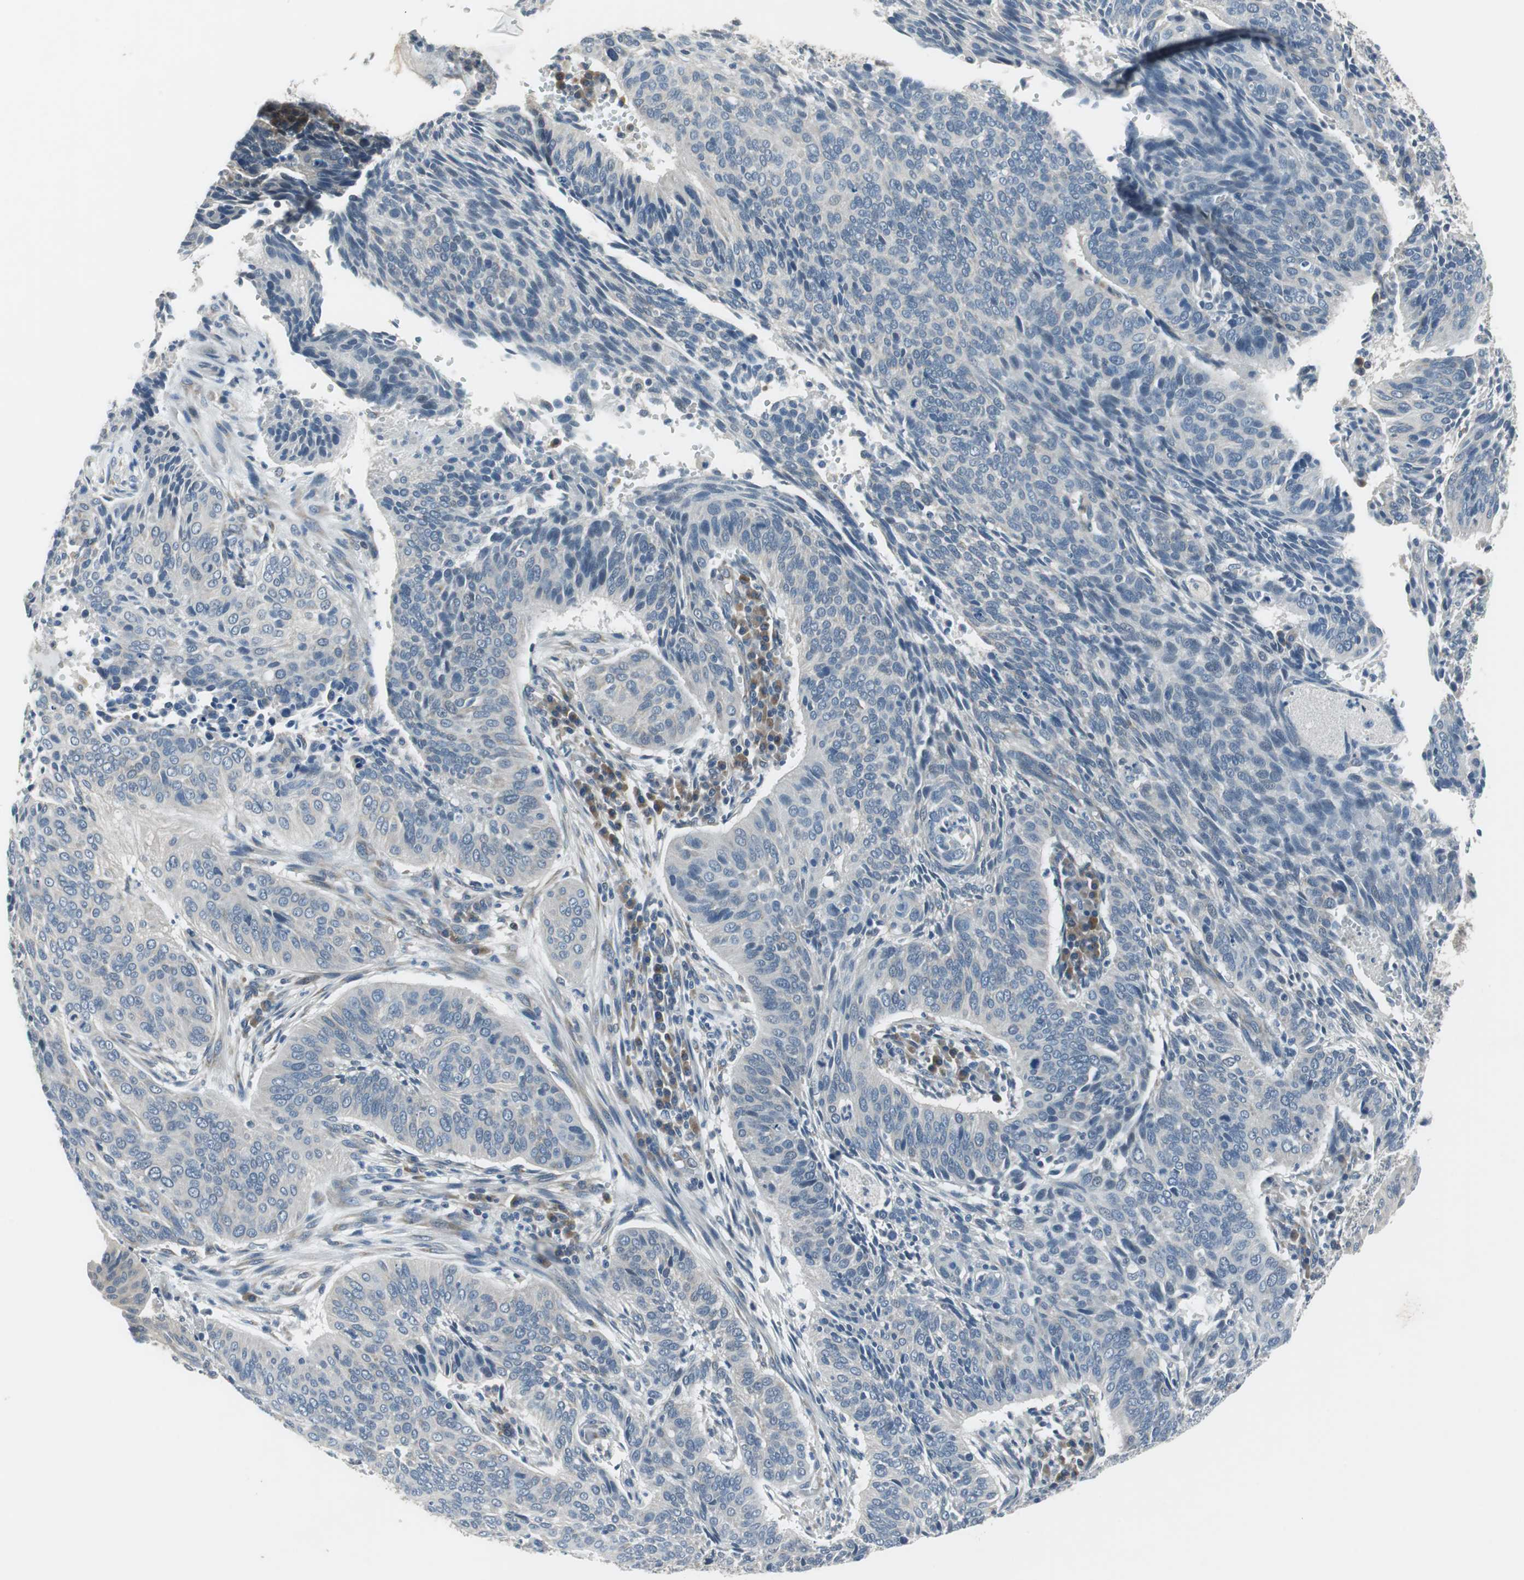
{"staining": {"intensity": "weak", "quantity": "<25%", "location": "cytoplasmic/membranous"}, "tissue": "cervical cancer", "cell_type": "Tumor cells", "image_type": "cancer", "snomed": [{"axis": "morphology", "description": "Squamous cell carcinoma, NOS"}, {"axis": "topography", "description": "Cervix"}], "caption": "An image of human cervical squamous cell carcinoma is negative for staining in tumor cells. The staining is performed using DAB brown chromogen with nuclei counter-stained in using hematoxylin.", "gene": "PLAA", "patient": {"sex": "female", "age": 39}}